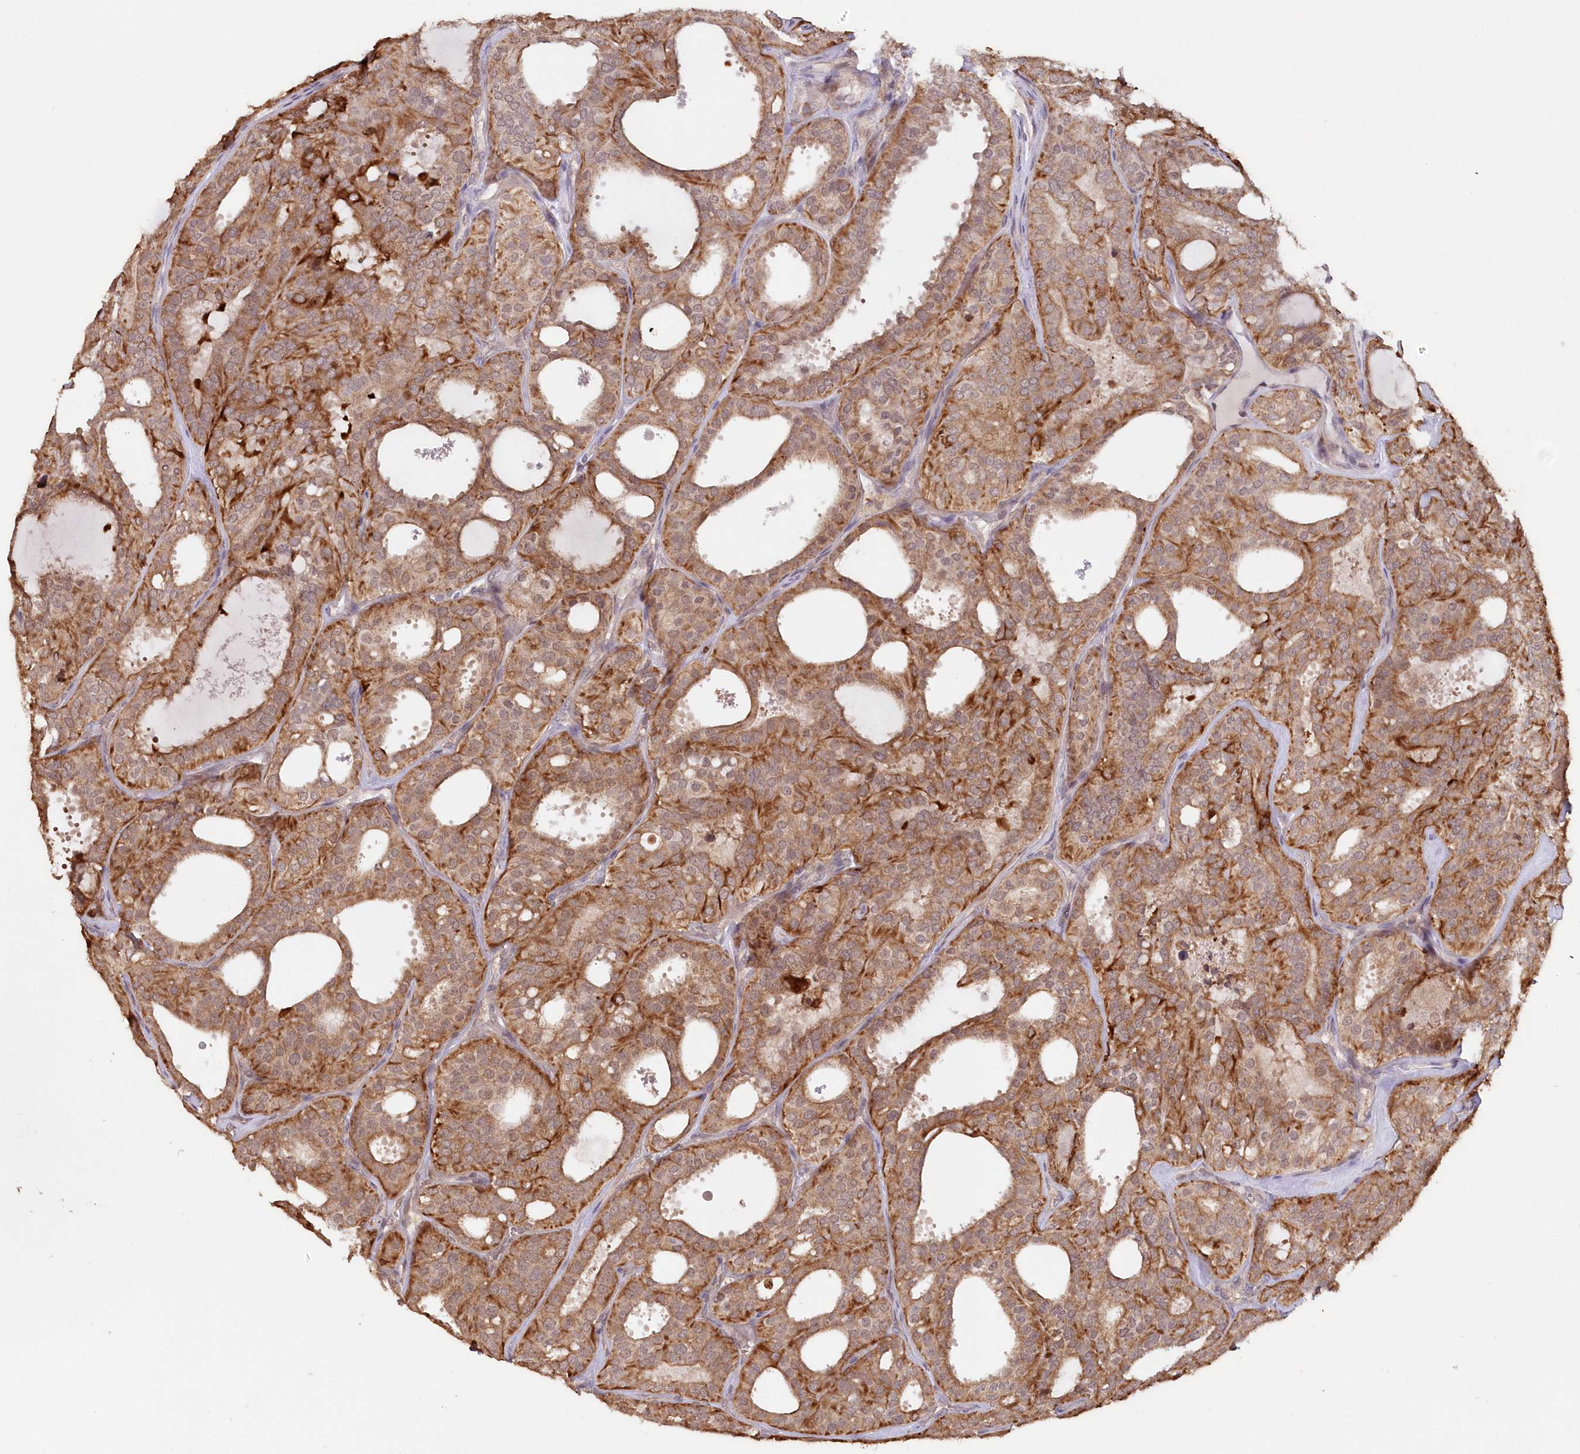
{"staining": {"intensity": "moderate", "quantity": ">75%", "location": "cytoplasmic/membranous"}, "tissue": "thyroid cancer", "cell_type": "Tumor cells", "image_type": "cancer", "snomed": [{"axis": "morphology", "description": "Follicular adenoma carcinoma, NOS"}, {"axis": "topography", "description": "Thyroid gland"}], "caption": "Human follicular adenoma carcinoma (thyroid) stained with a brown dye exhibits moderate cytoplasmic/membranous positive expression in about >75% of tumor cells.", "gene": "SNED1", "patient": {"sex": "male", "age": 75}}